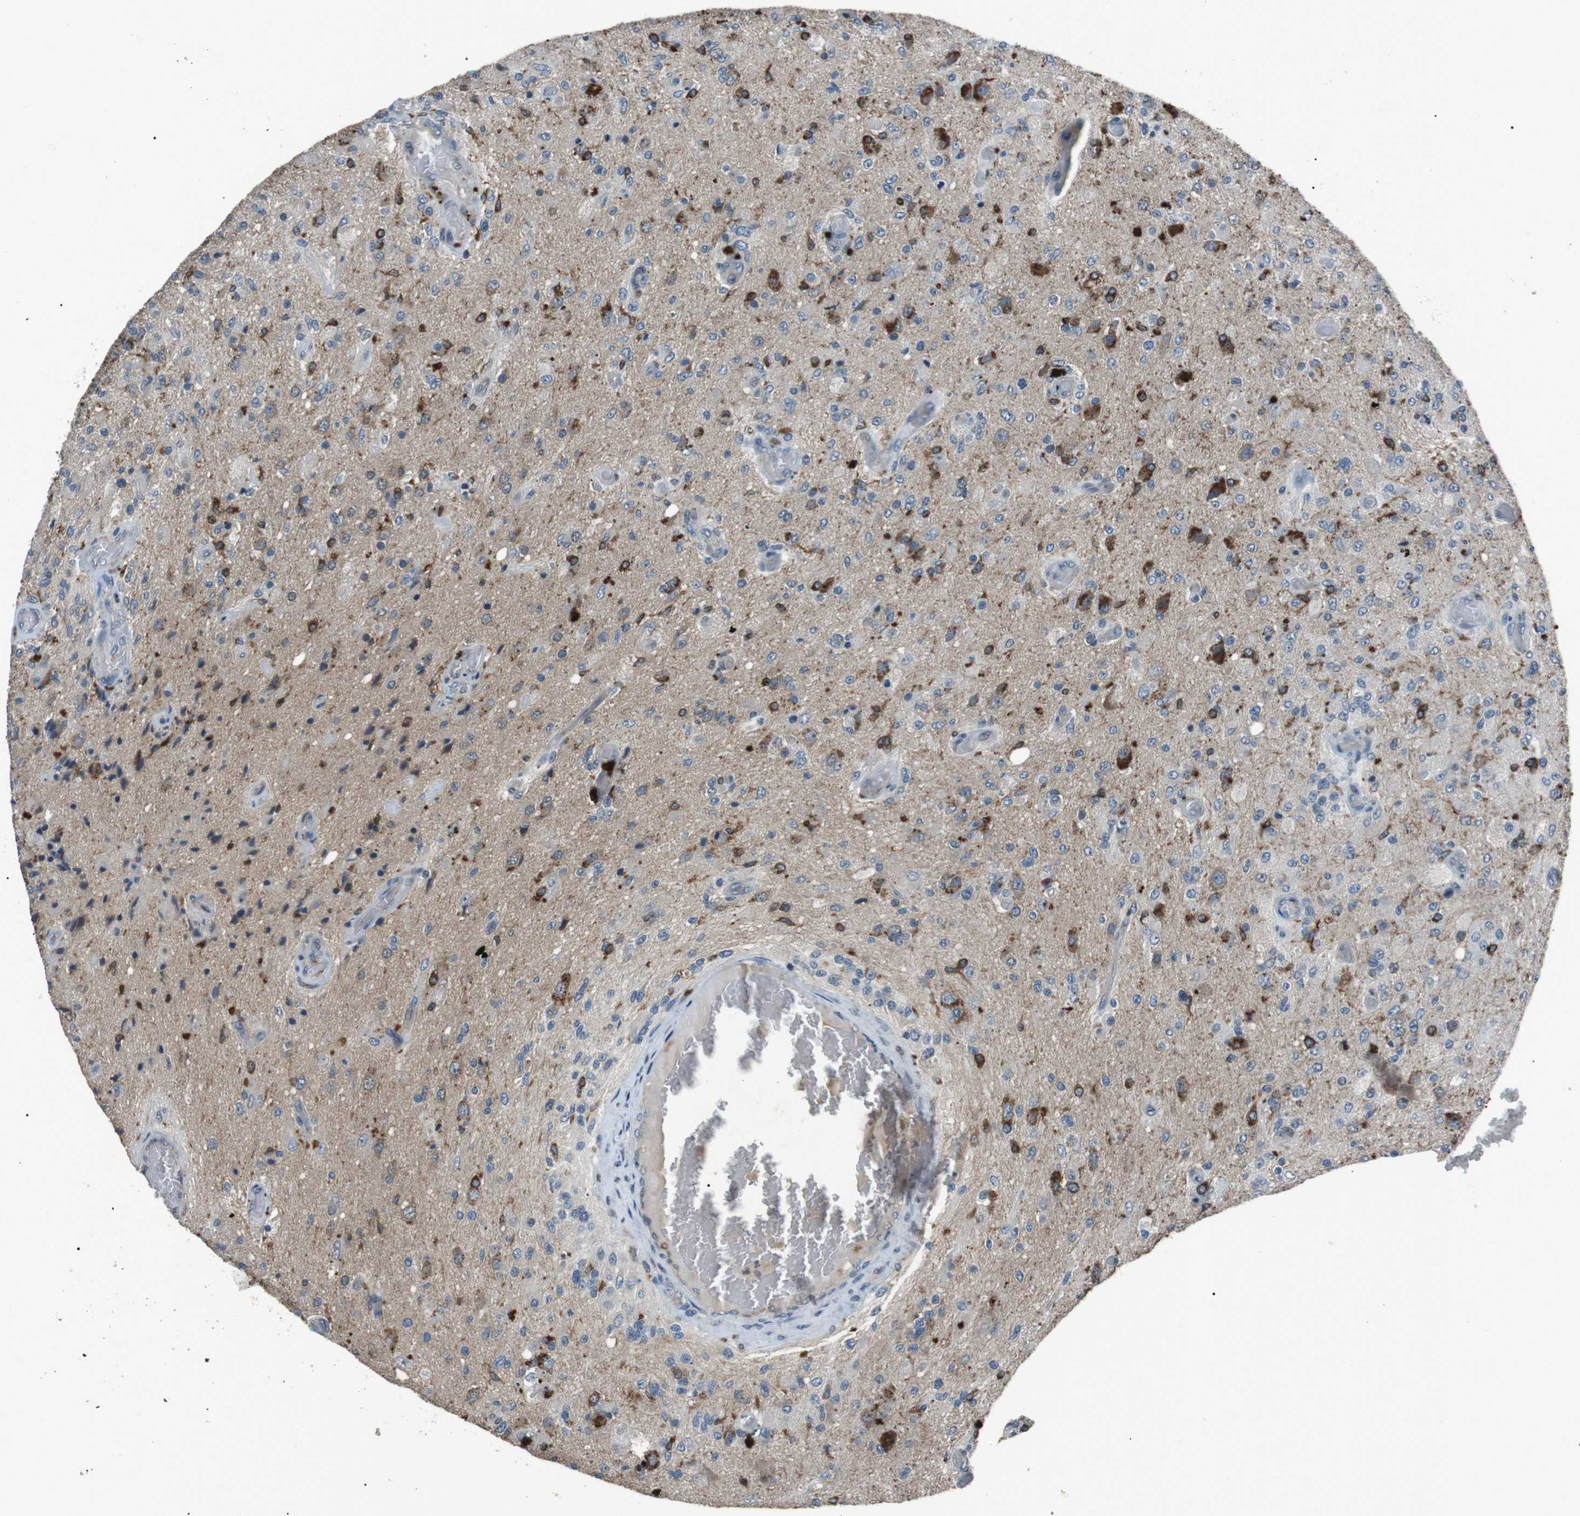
{"staining": {"intensity": "strong", "quantity": "<25%", "location": "cytoplasmic/membranous"}, "tissue": "glioma", "cell_type": "Tumor cells", "image_type": "cancer", "snomed": [{"axis": "morphology", "description": "Normal tissue, NOS"}, {"axis": "morphology", "description": "Glioma, malignant, High grade"}, {"axis": "topography", "description": "Cerebral cortex"}], "caption": "Protein expression analysis of human glioma reveals strong cytoplasmic/membranous expression in approximately <25% of tumor cells. (brown staining indicates protein expression, while blue staining denotes nuclei).", "gene": "NEK7", "patient": {"sex": "male", "age": 77}}